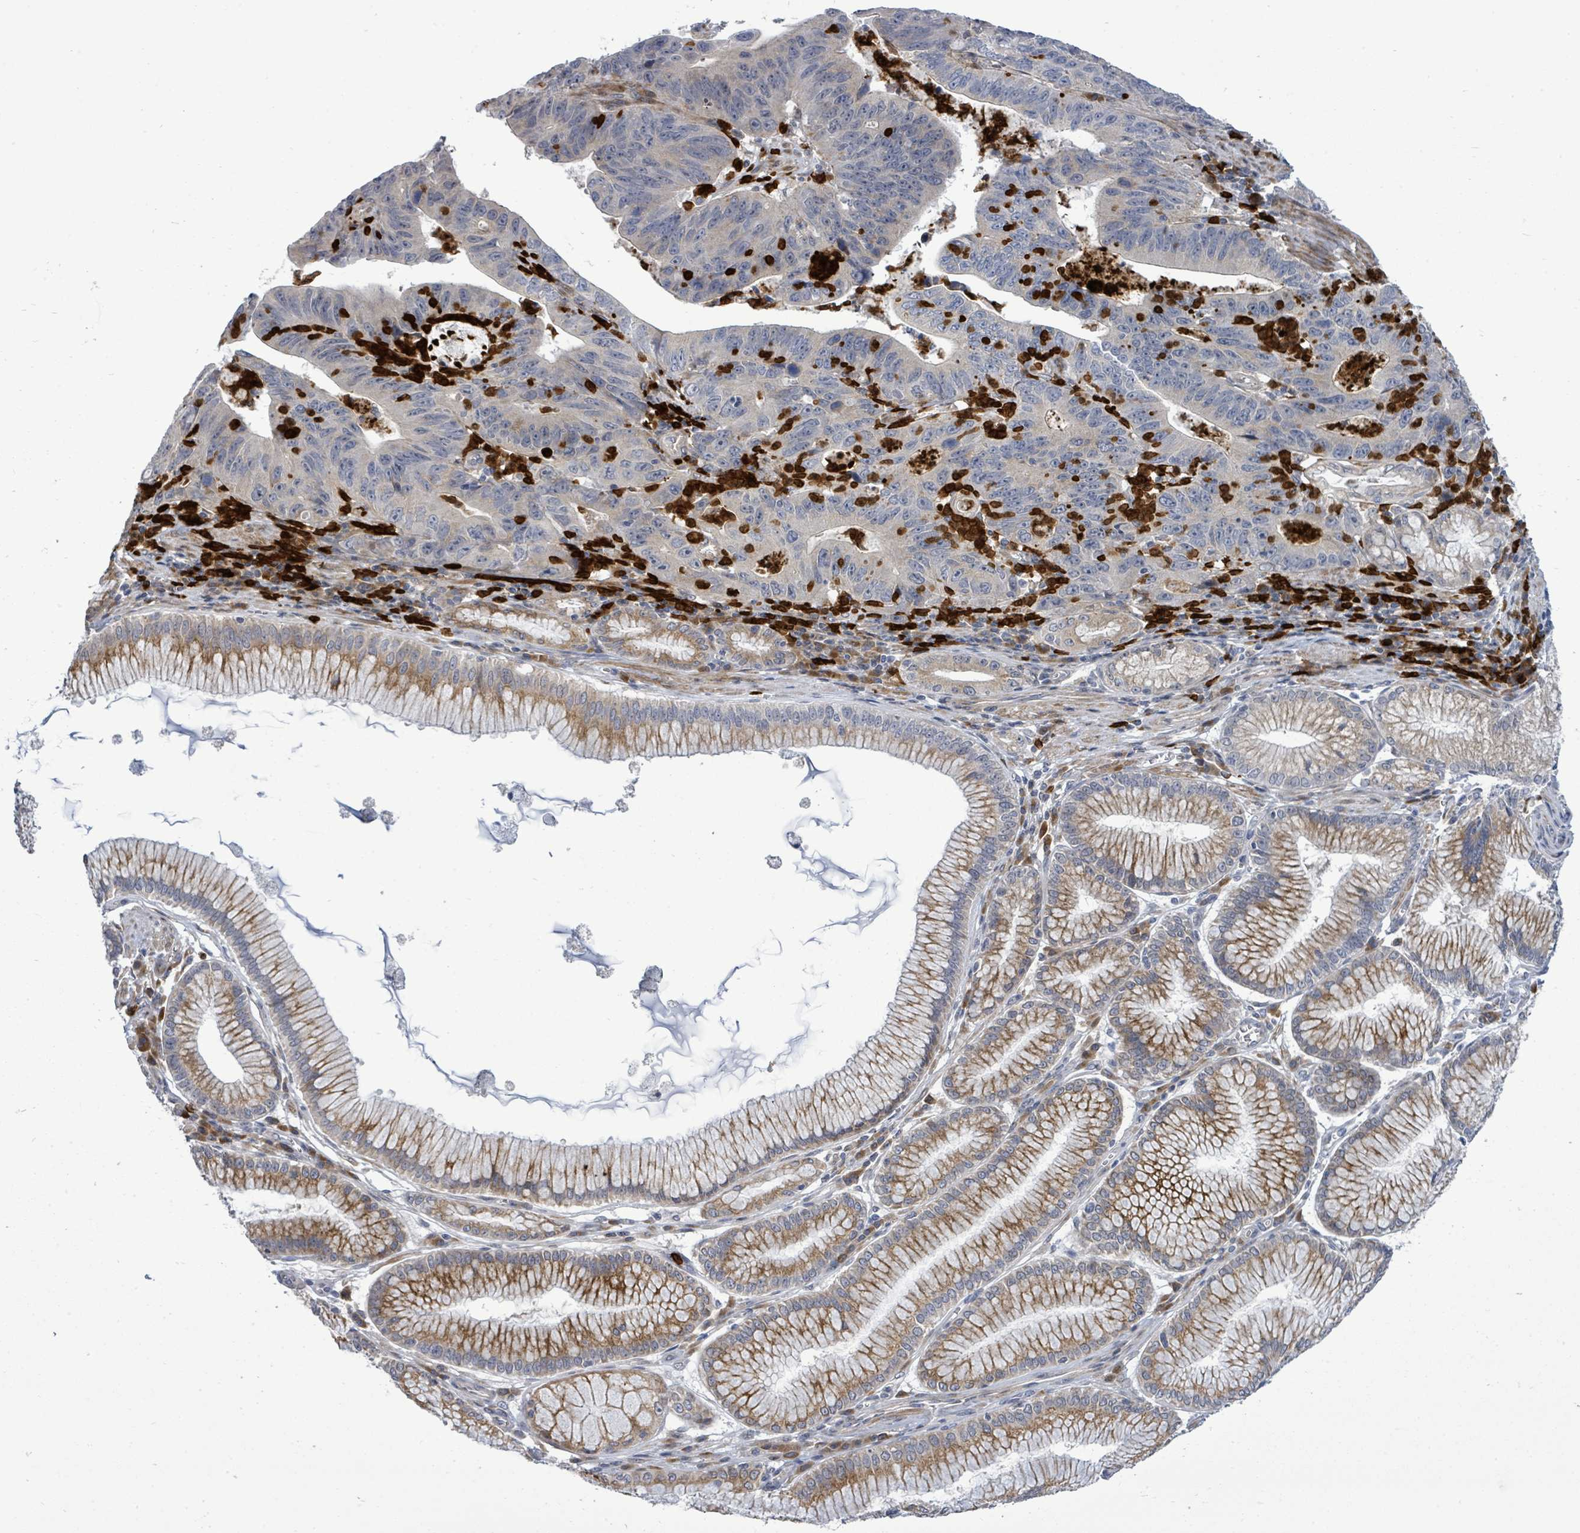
{"staining": {"intensity": "negative", "quantity": "none", "location": "none"}, "tissue": "stomach cancer", "cell_type": "Tumor cells", "image_type": "cancer", "snomed": [{"axis": "morphology", "description": "Adenocarcinoma, NOS"}, {"axis": "topography", "description": "Stomach"}], "caption": "The image reveals no significant expression in tumor cells of stomach adenocarcinoma.", "gene": "SAR1A", "patient": {"sex": "male", "age": 59}}